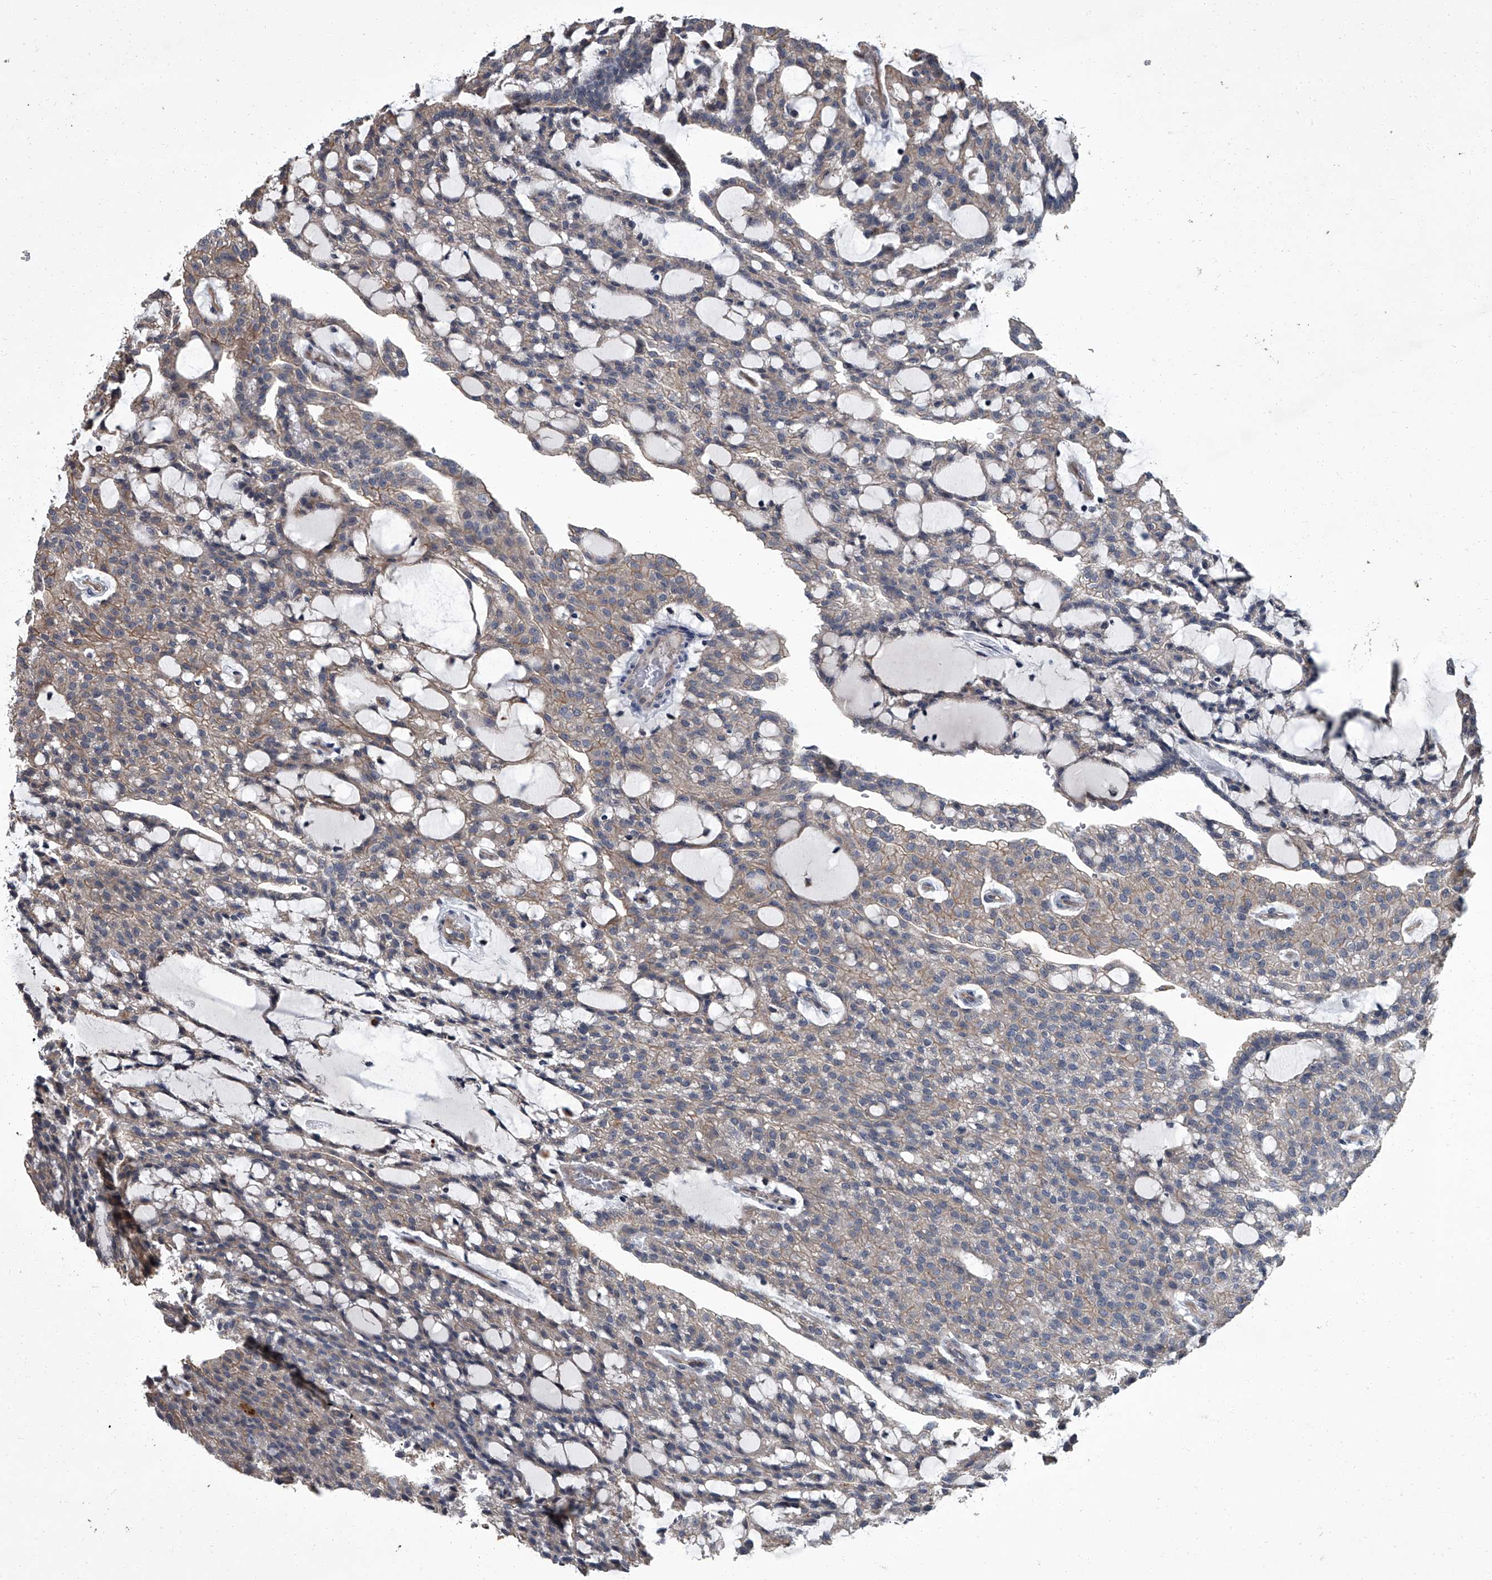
{"staining": {"intensity": "weak", "quantity": "25%-75%", "location": "cytoplasmic/membranous"}, "tissue": "renal cancer", "cell_type": "Tumor cells", "image_type": "cancer", "snomed": [{"axis": "morphology", "description": "Adenocarcinoma, NOS"}, {"axis": "topography", "description": "Kidney"}], "caption": "Protein analysis of renal cancer tissue reveals weak cytoplasmic/membranous positivity in about 25%-75% of tumor cells. (IHC, brightfield microscopy, high magnification).", "gene": "SIRT4", "patient": {"sex": "male", "age": 63}}